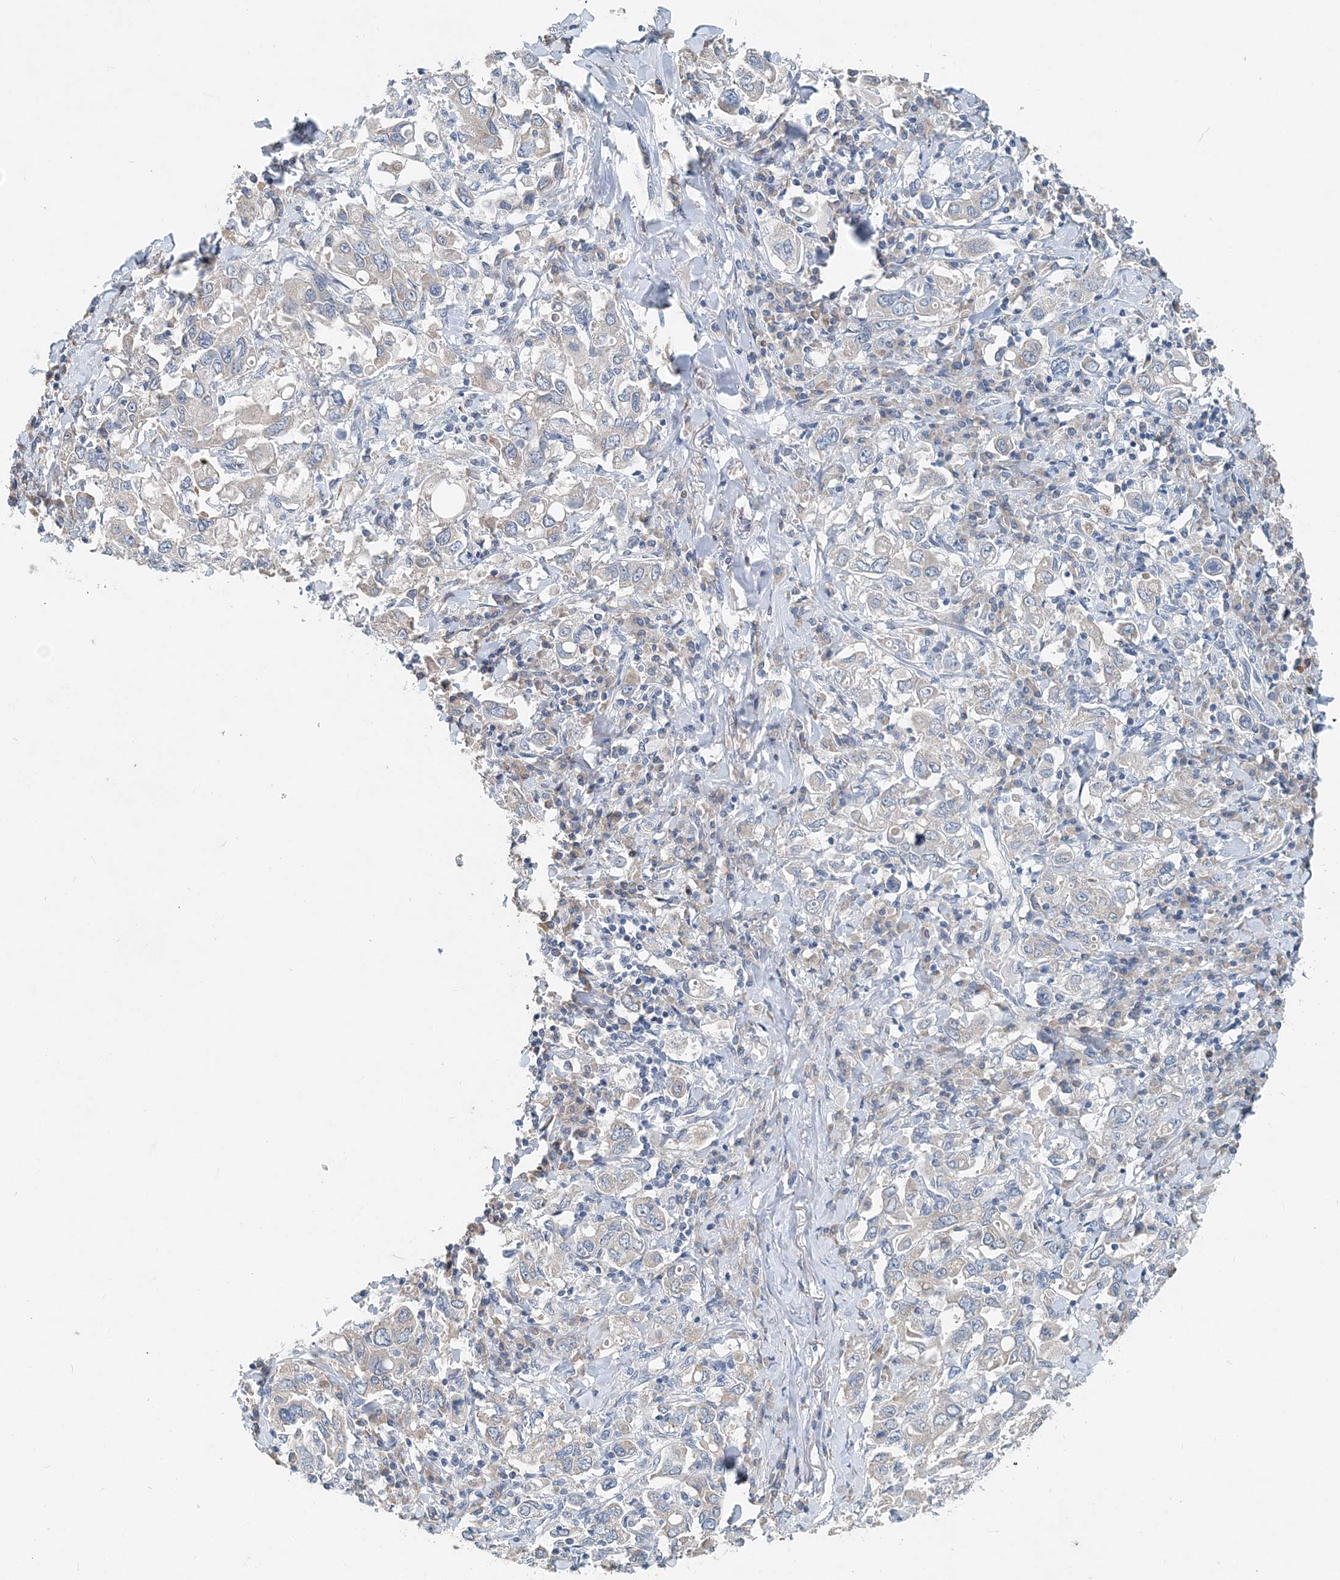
{"staining": {"intensity": "negative", "quantity": "none", "location": "none"}, "tissue": "stomach cancer", "cell_type": "Tumor cells", "image_type": "cancer", "snomed": [{"axis": "morphology", "description": "Adenocarcinoma, NOS"}, {"axis": "topography", "description": "Stomach, upper"}], "caption": "Immunohistochemistry (IHC) photomicrograph of neoplastic tissue: human adenocarcinoma (stomach) stained with DAB (3,3'-diaminobenzidine) displays no significant protein positivity in tumor cells. (DAB immunohistochemistry with hematoxylin counter stain).", "gene": "EEF1A2", "patient": {"sex": "male", "age": 62}}